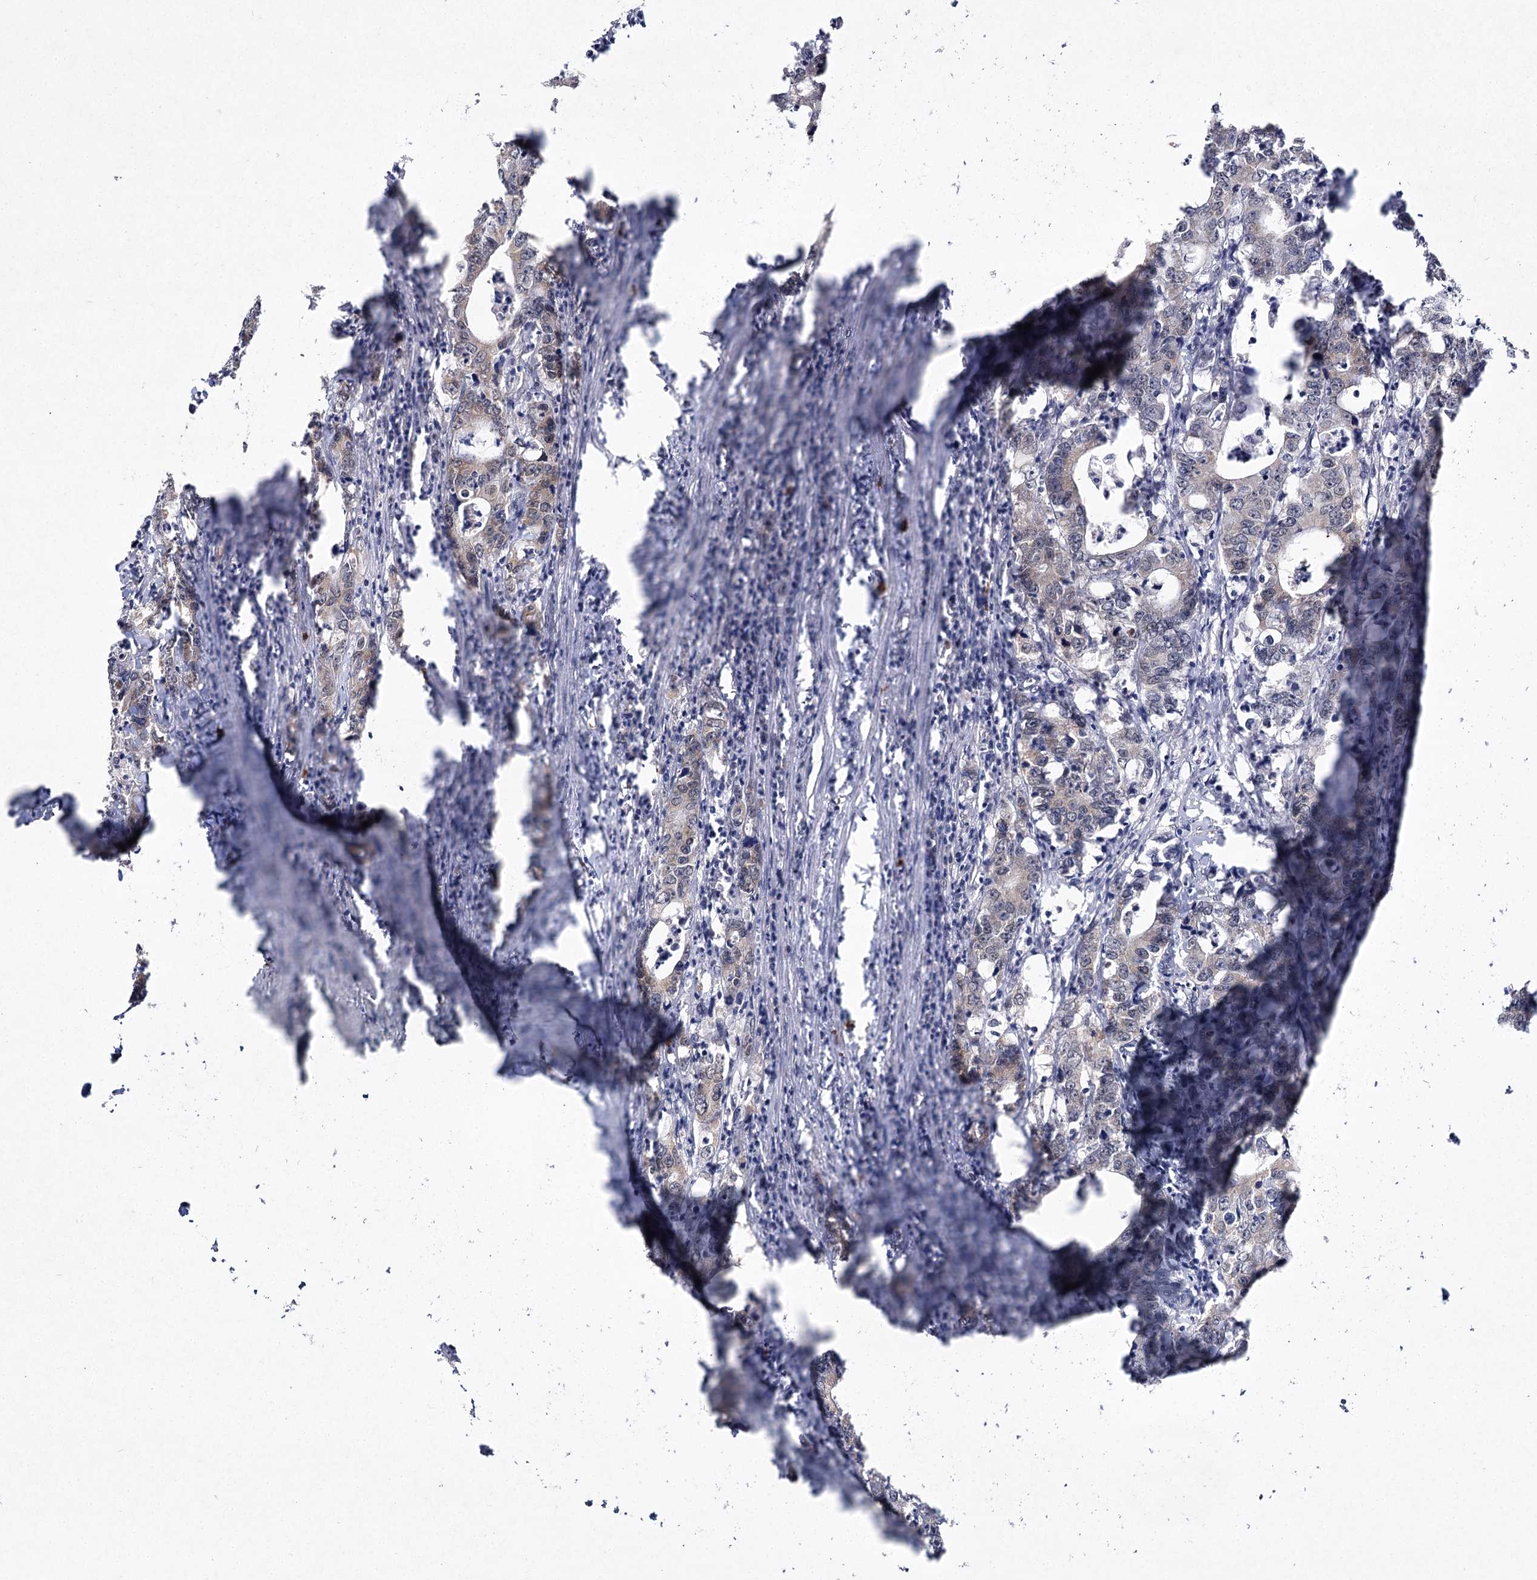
{"staining": {"intensity": "weak", "quantity": "25%-75%", "location": "cytoplasmic/membranous"}, "tissue": "colorectal cancer", "cell_type": "Tumor cells", "image_type": "cancer", "snomed": [{"axis": "morphology", "description": "Adenocarcinoma, NOS"}, {"axis": "topography", "description": "Colon"}], "caption": "Colorectal cancer stained for a protein (brown) shows weak cytoplasmic/membranous positive staining in about 25%-75% of tumor cells.", "gene": "TRNT1", "patient": {"sex": "female", "age": 75}}